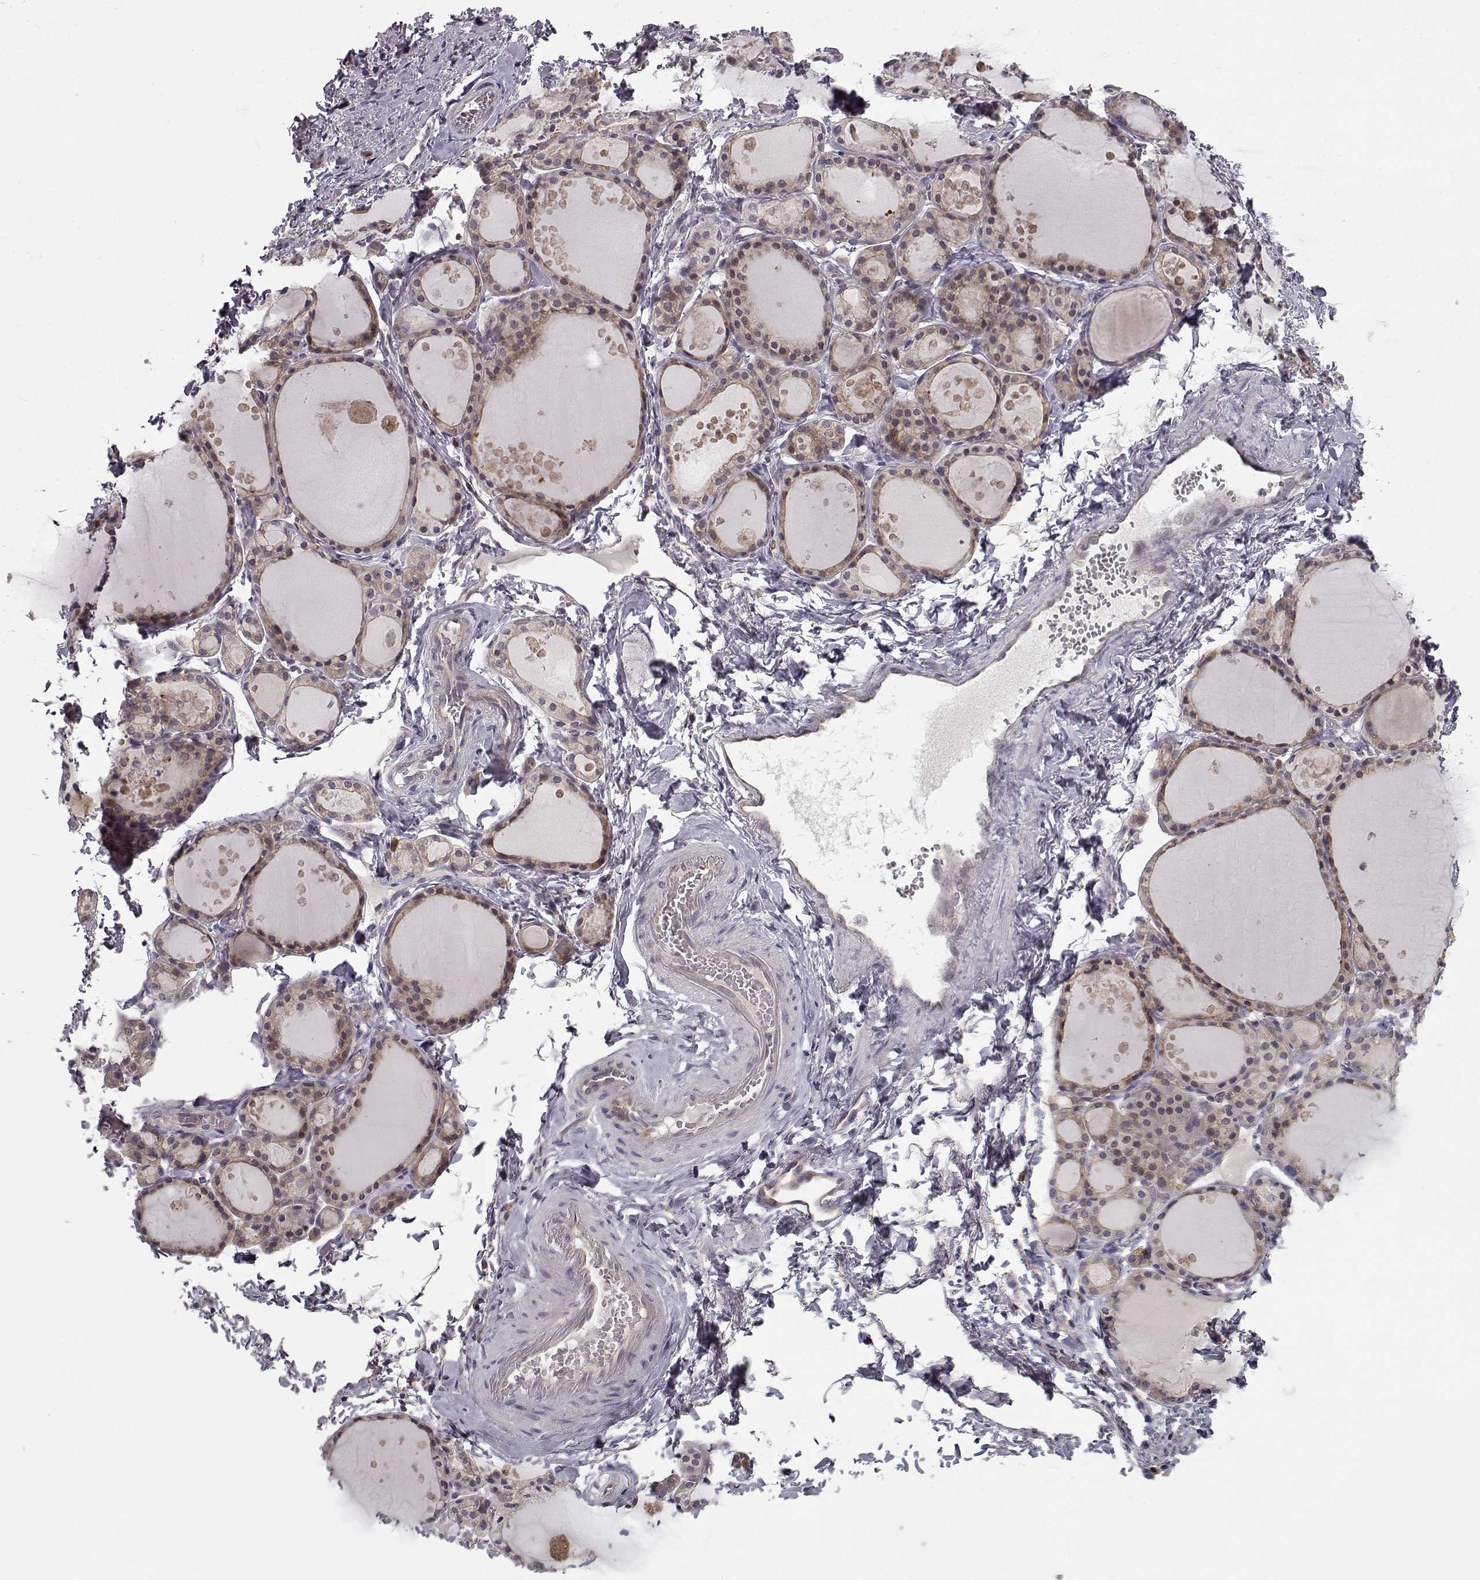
{"staining": {"intensity": "weak", "quantity": ">75%", "location": "cytoplasmic/membranous"}, "tissue": "thyroid gland", "cell_type": "Glandular cells", "image_type": "normal", "snomed": [{"axis": "morphology", "description": "Normal tissue, NOS"}, {"axis": "topography", "description": "Thyroid gland"}], "caption": "Thyroid gland stained with immunohistochemistry (IHC) displays weak cytoplasmic/membranous staining in approximately >75% of glandular cells.", "gene": "RANBP1", "patient": {"sex": "male", "age": 68}}